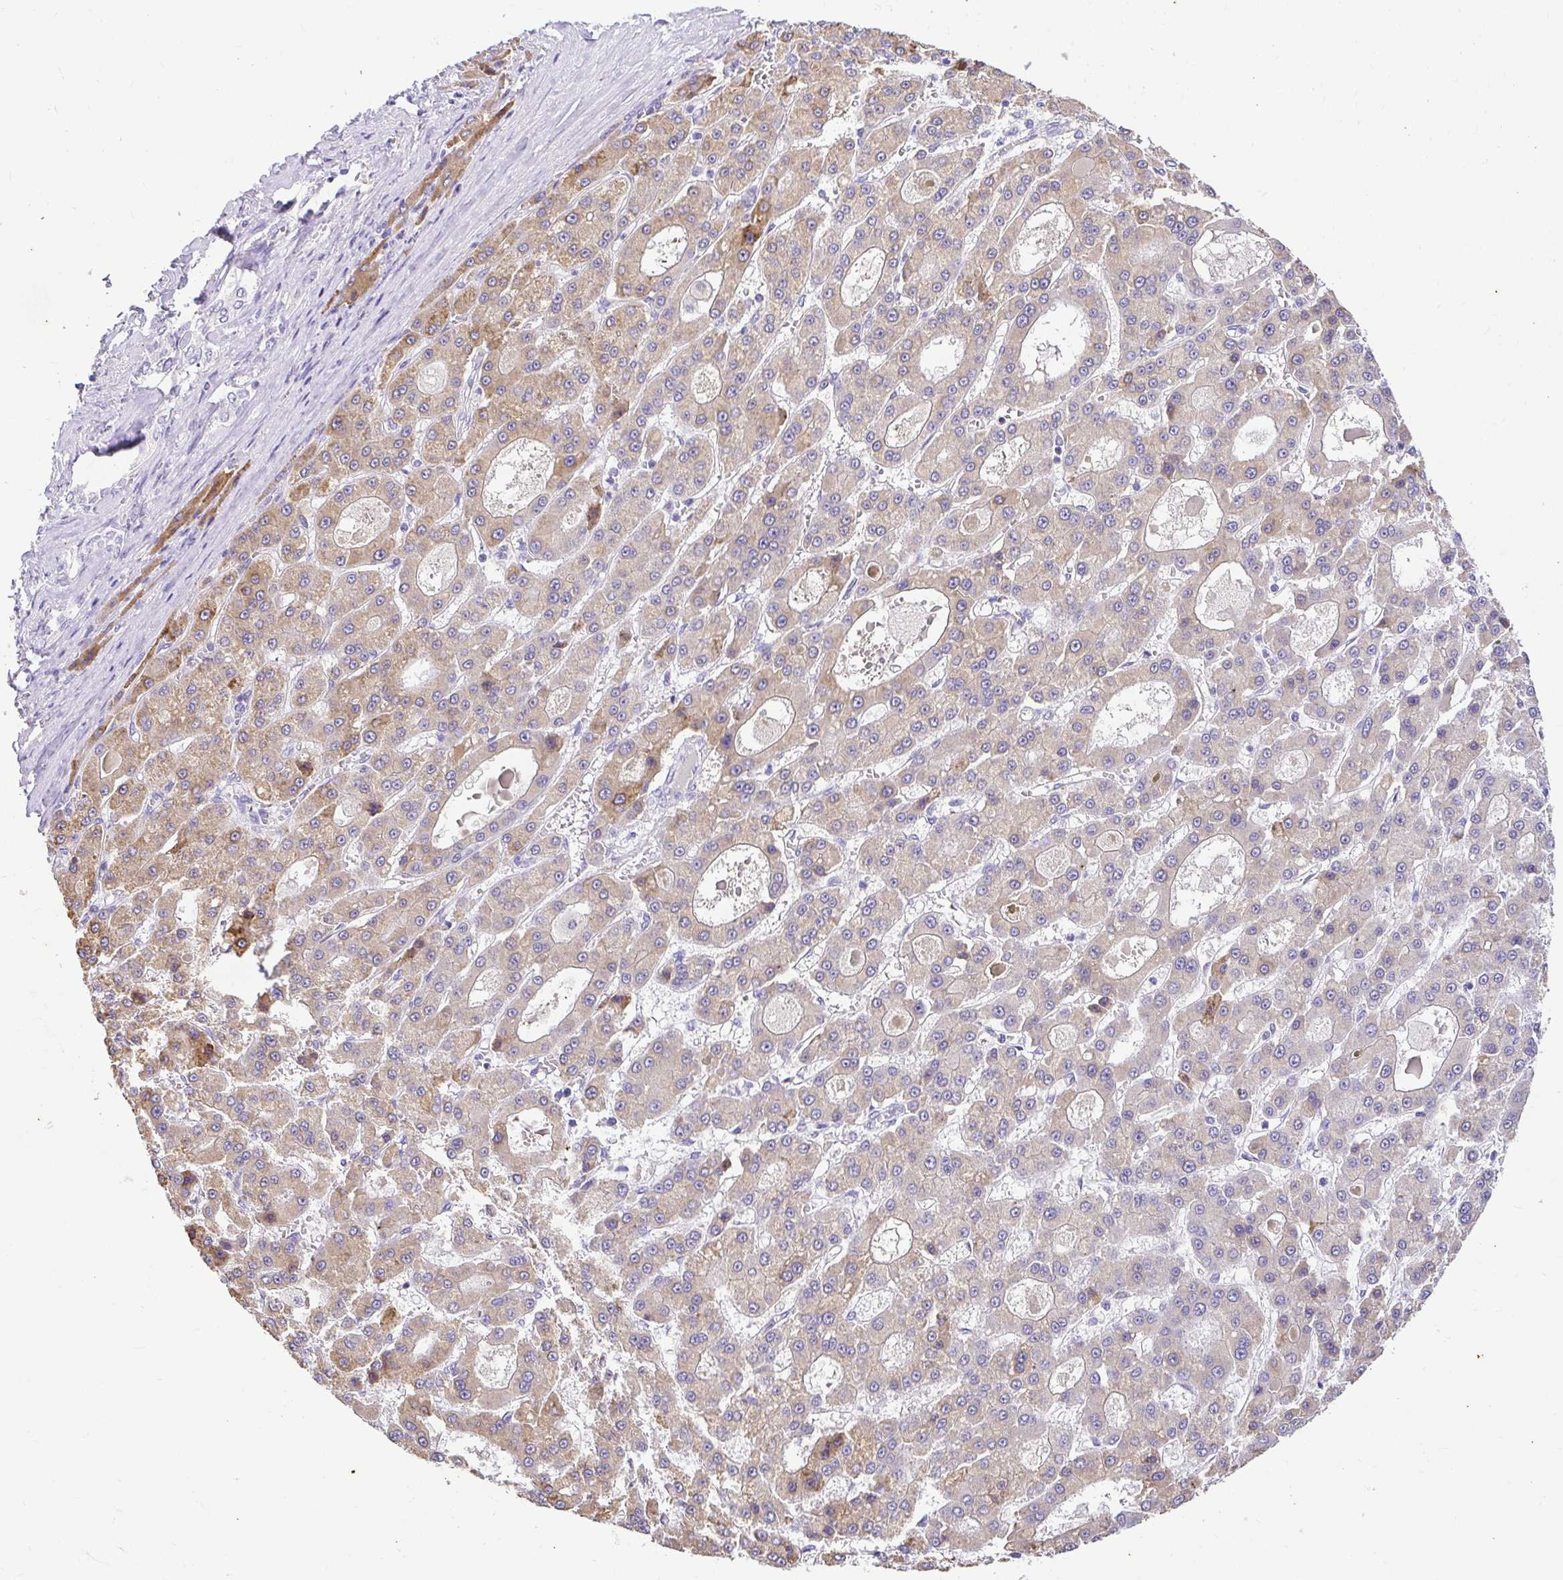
{"staining": {"intensity": "weak", "quantity": "25%-75%", "location": "cytoplasmic/membranous"}, "tissue": "liver cancer", "cell_type": "Tumor cells", "image_type": "cancer", "snomed": [{"axis": "morphology", "description": "Carcinoma, Hepatocellular, NOS"}, {"axis": "topography", "description": "Liver"}], "caption": "This histopathology image demonstrates immunohistochemistry (IHC) staining of human liver cancer (hepatocellular carcinoma), with low weak cytoplasmic/membranous staining in approximately 25%-75% of tumor cells.", "gene": "CDO1", "patient": {"sex": "male", "age": 70}}